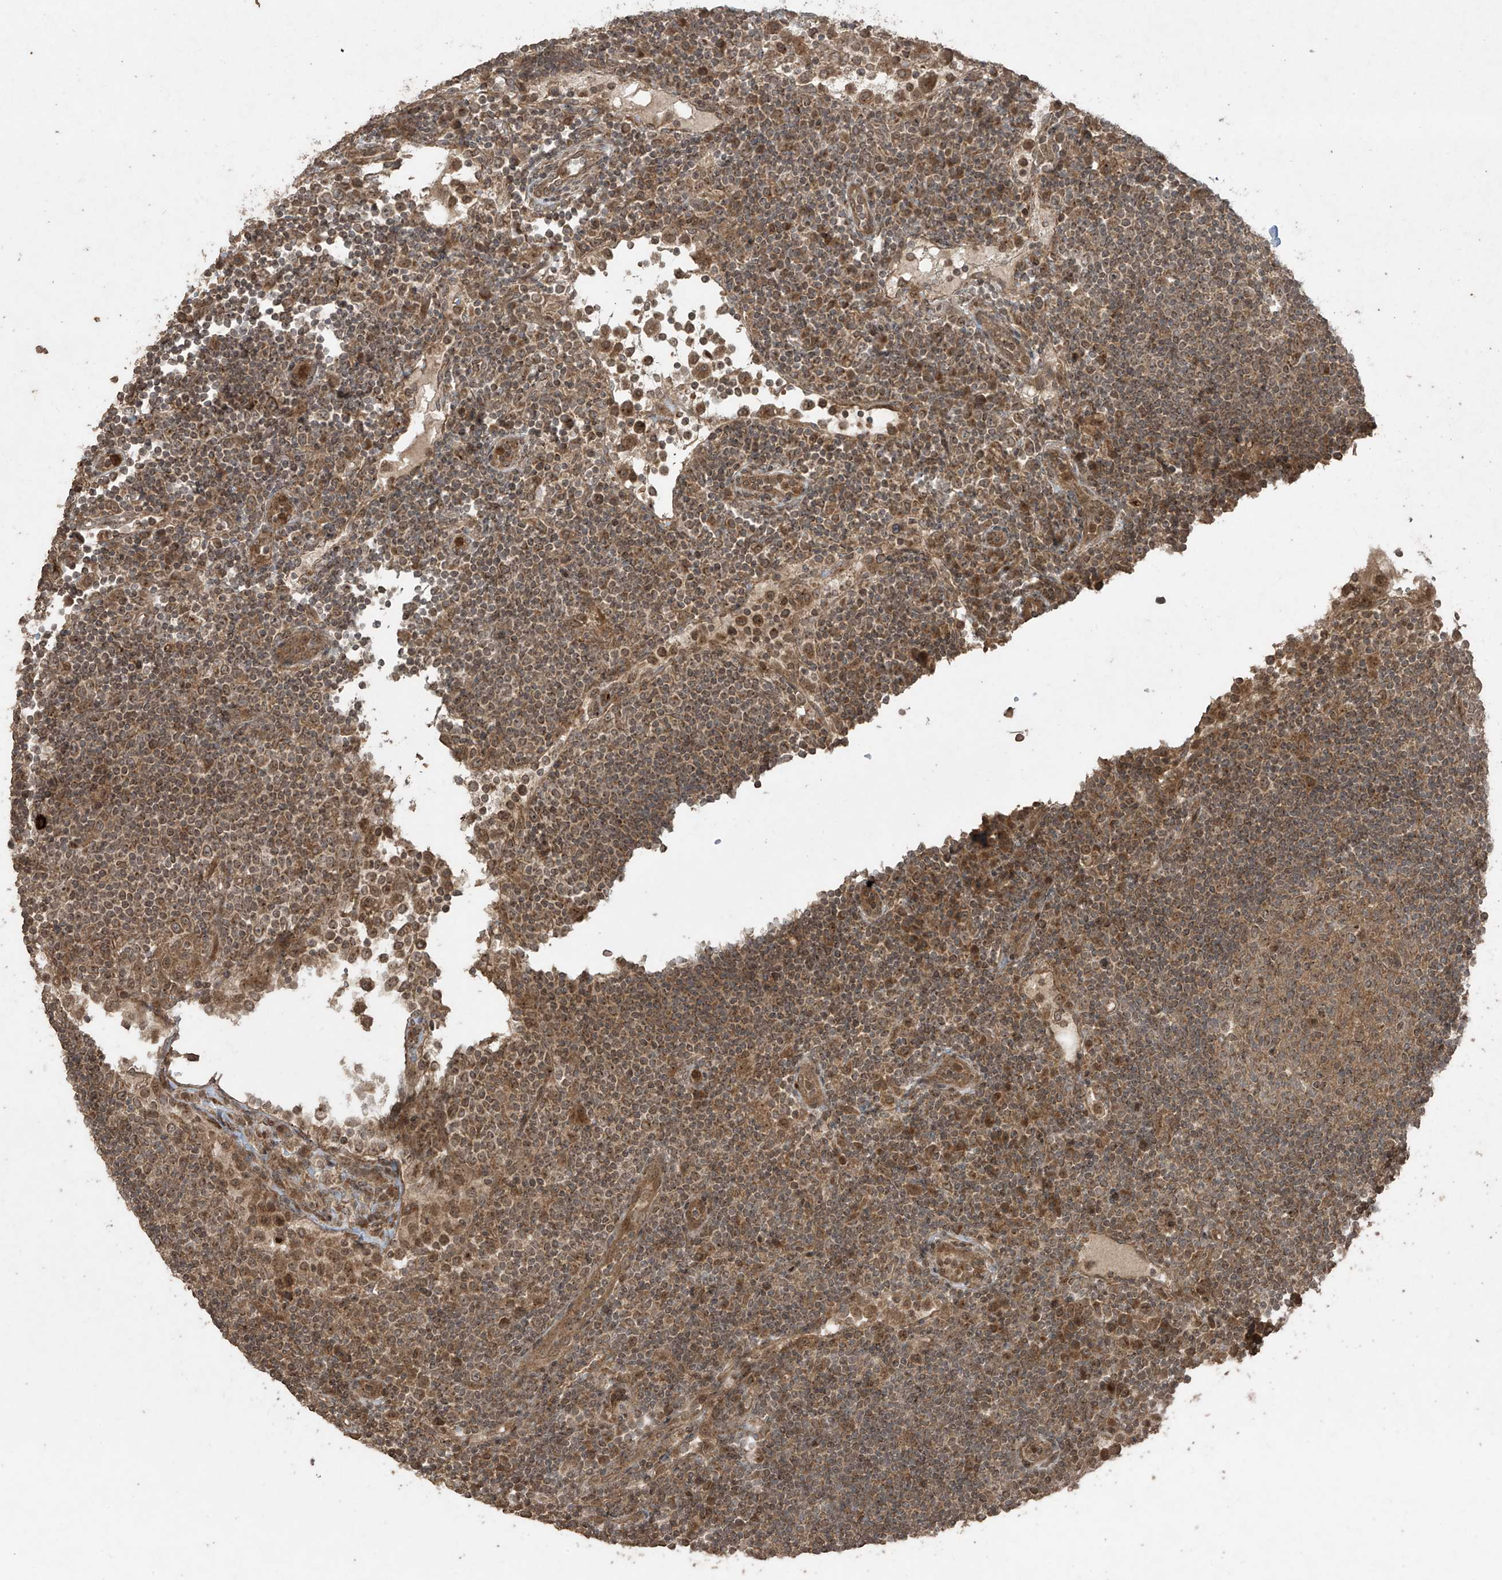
{"staining": {"intensity": "moderate", "quantity": ">75%", "location": "cytoplasmic/membranous"}, "tissue": "lymph node", "cell_type": "Germinal center cells", "image_type": "normal", "snomed": [{"axis": "morphology", "description": "Normal tissue, NOS"}, {"axis": "topography", "description": "Lymph node"}], "caption": "The micrograph reveals a brown stain indicating the presence of a protein in the cytoplasmic/membranous of germinal center cells in lymph node. The protein is stained brown, and the nuclei are stained in blue (DAB (3,3'-diaminobenzidine) IHC with brightfield microscopy, high magnification).", "gene": "PGPEP1", "patient": {"sex": "female", "age": 53}}